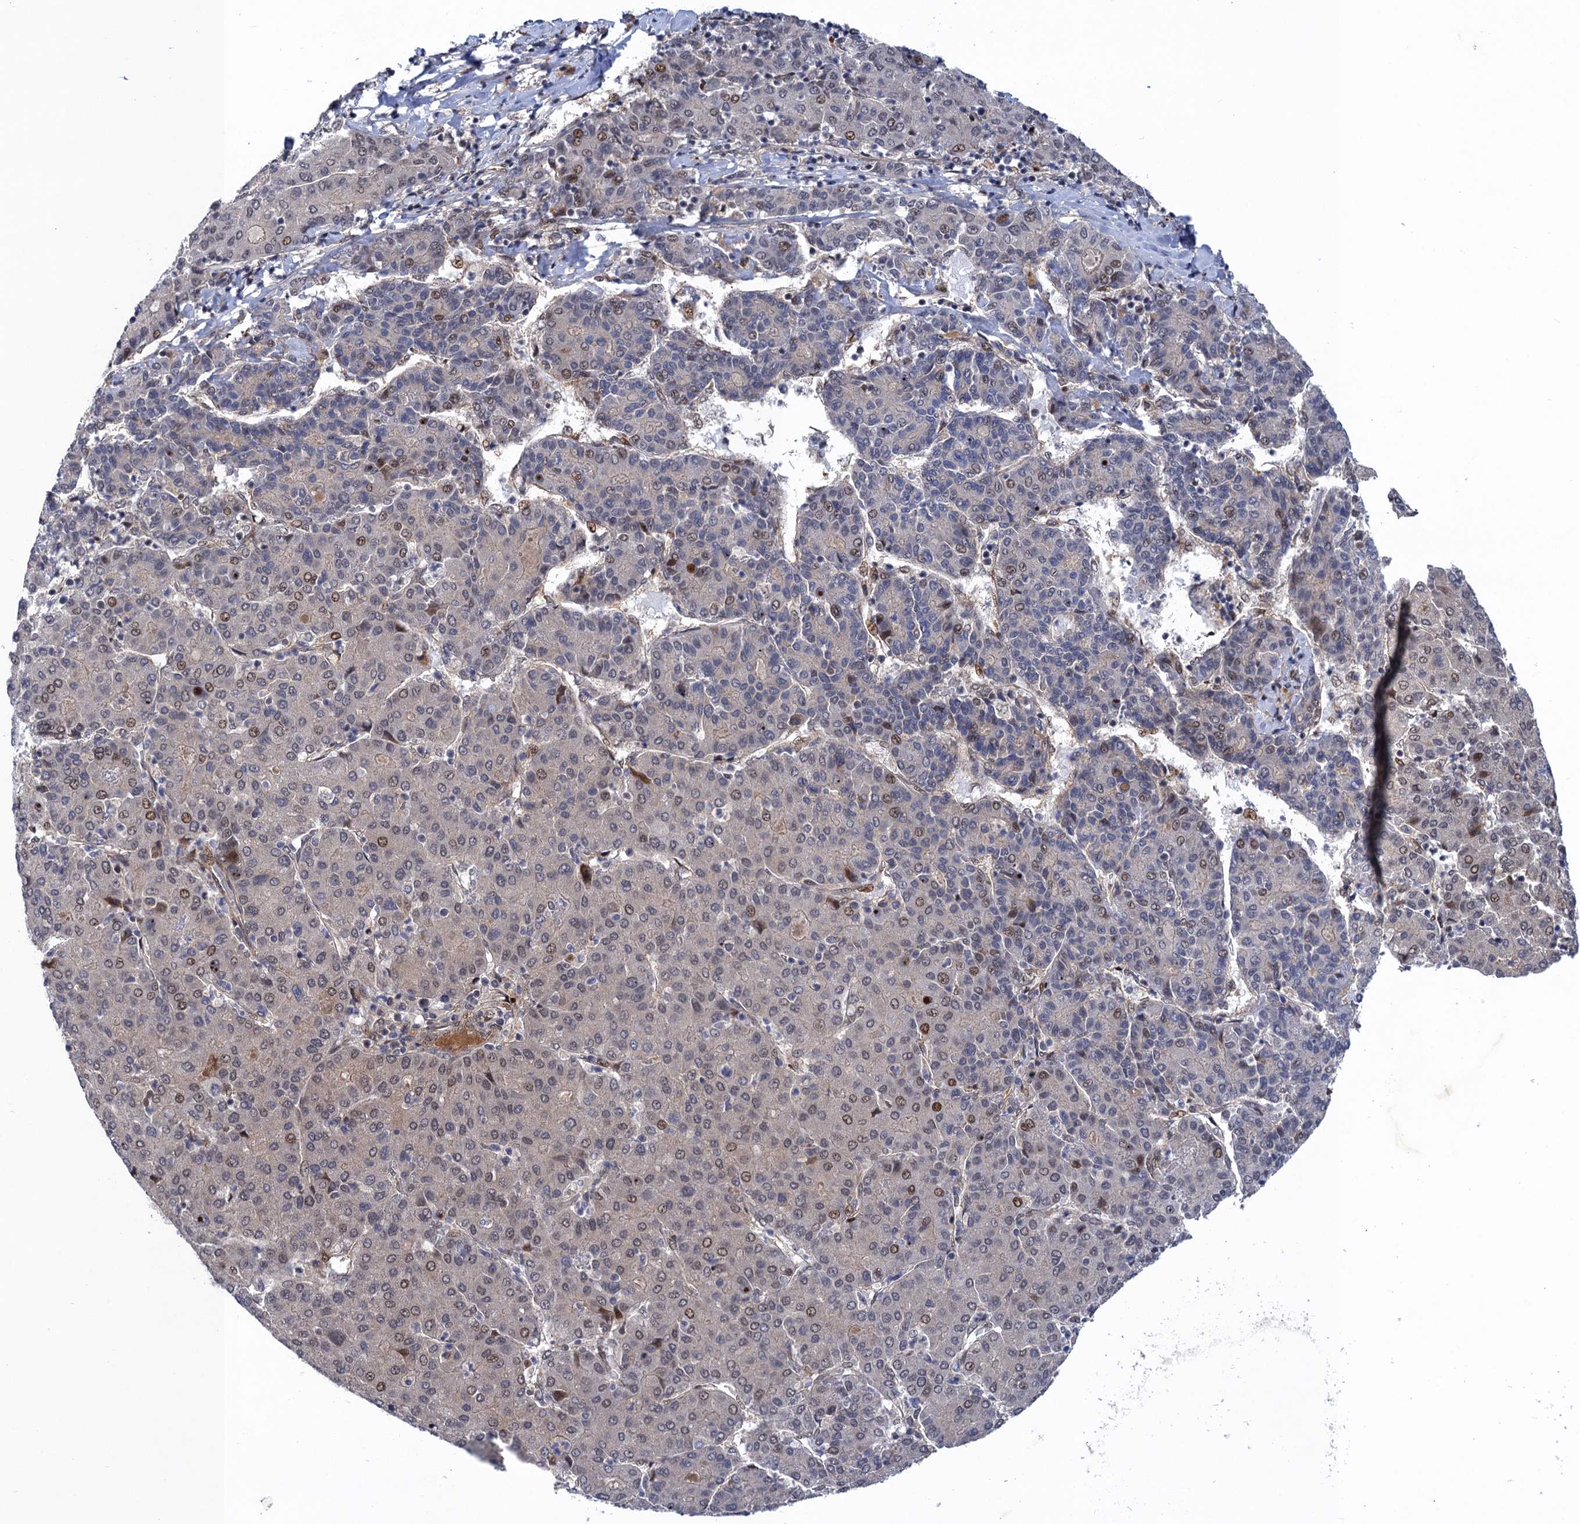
{"staining": {"intensity": "moderate", "quantity": "<25%", "location": "nuclear"}, "tissue": "liver cancer", "cell_type": "Tumor cells", "image_type": "cancer", "snomed": [{"axis": "morphology", "description": "Carcinoma, Hepatocellular, NOS"}, {"axis": "topography", "description": "Liver"}], "caption": "This image shows immunohistochemistry (IHC) staining of liver hepatocellular carcinoma, with low moderate nuclear staining in approximately <25% of tumor cells.", "gene": "NEK8", "patient": {"sex": "male", "age": 65}}